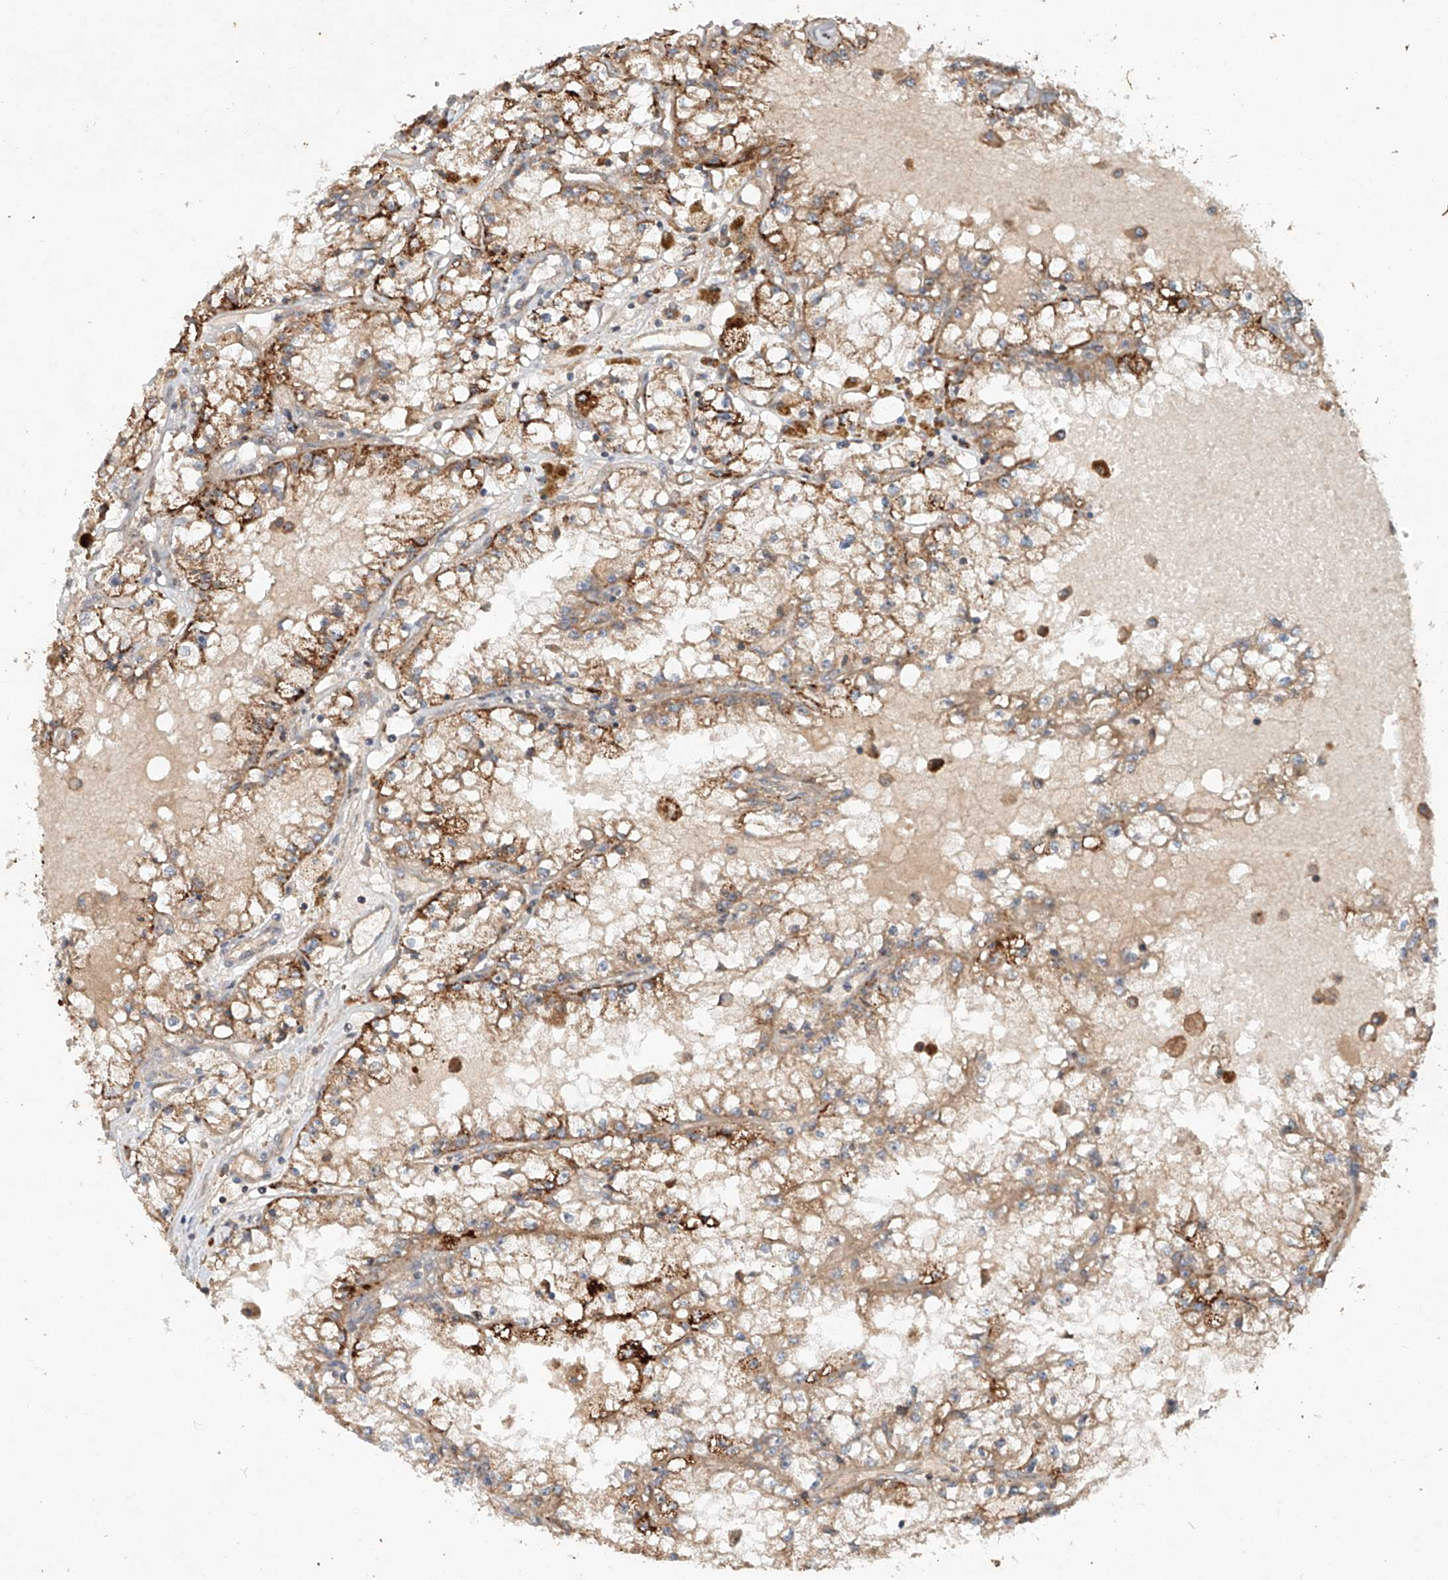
{"staining": {"intensity": "moderate", "quantity": ">75%", "location": "cytoplasmic/membranous"}, "tissue": "renal cancer", "cell_type": "Tumor cells", "image_type": "cancer", "snomed": [{"axis": "morphology", "description": "Adenocarcinoma, NOS"}, {"axis": "topography", "description": "Kidney"}], "caption": "The histopathology image shows staining of renal cancer (adenocarcinoma), revealing moderate cytoplasmic/membranous protein positivity (brown color) within tumor cells.", "gene": "IER5", "patient": {"sex": "male", "age": 56}}